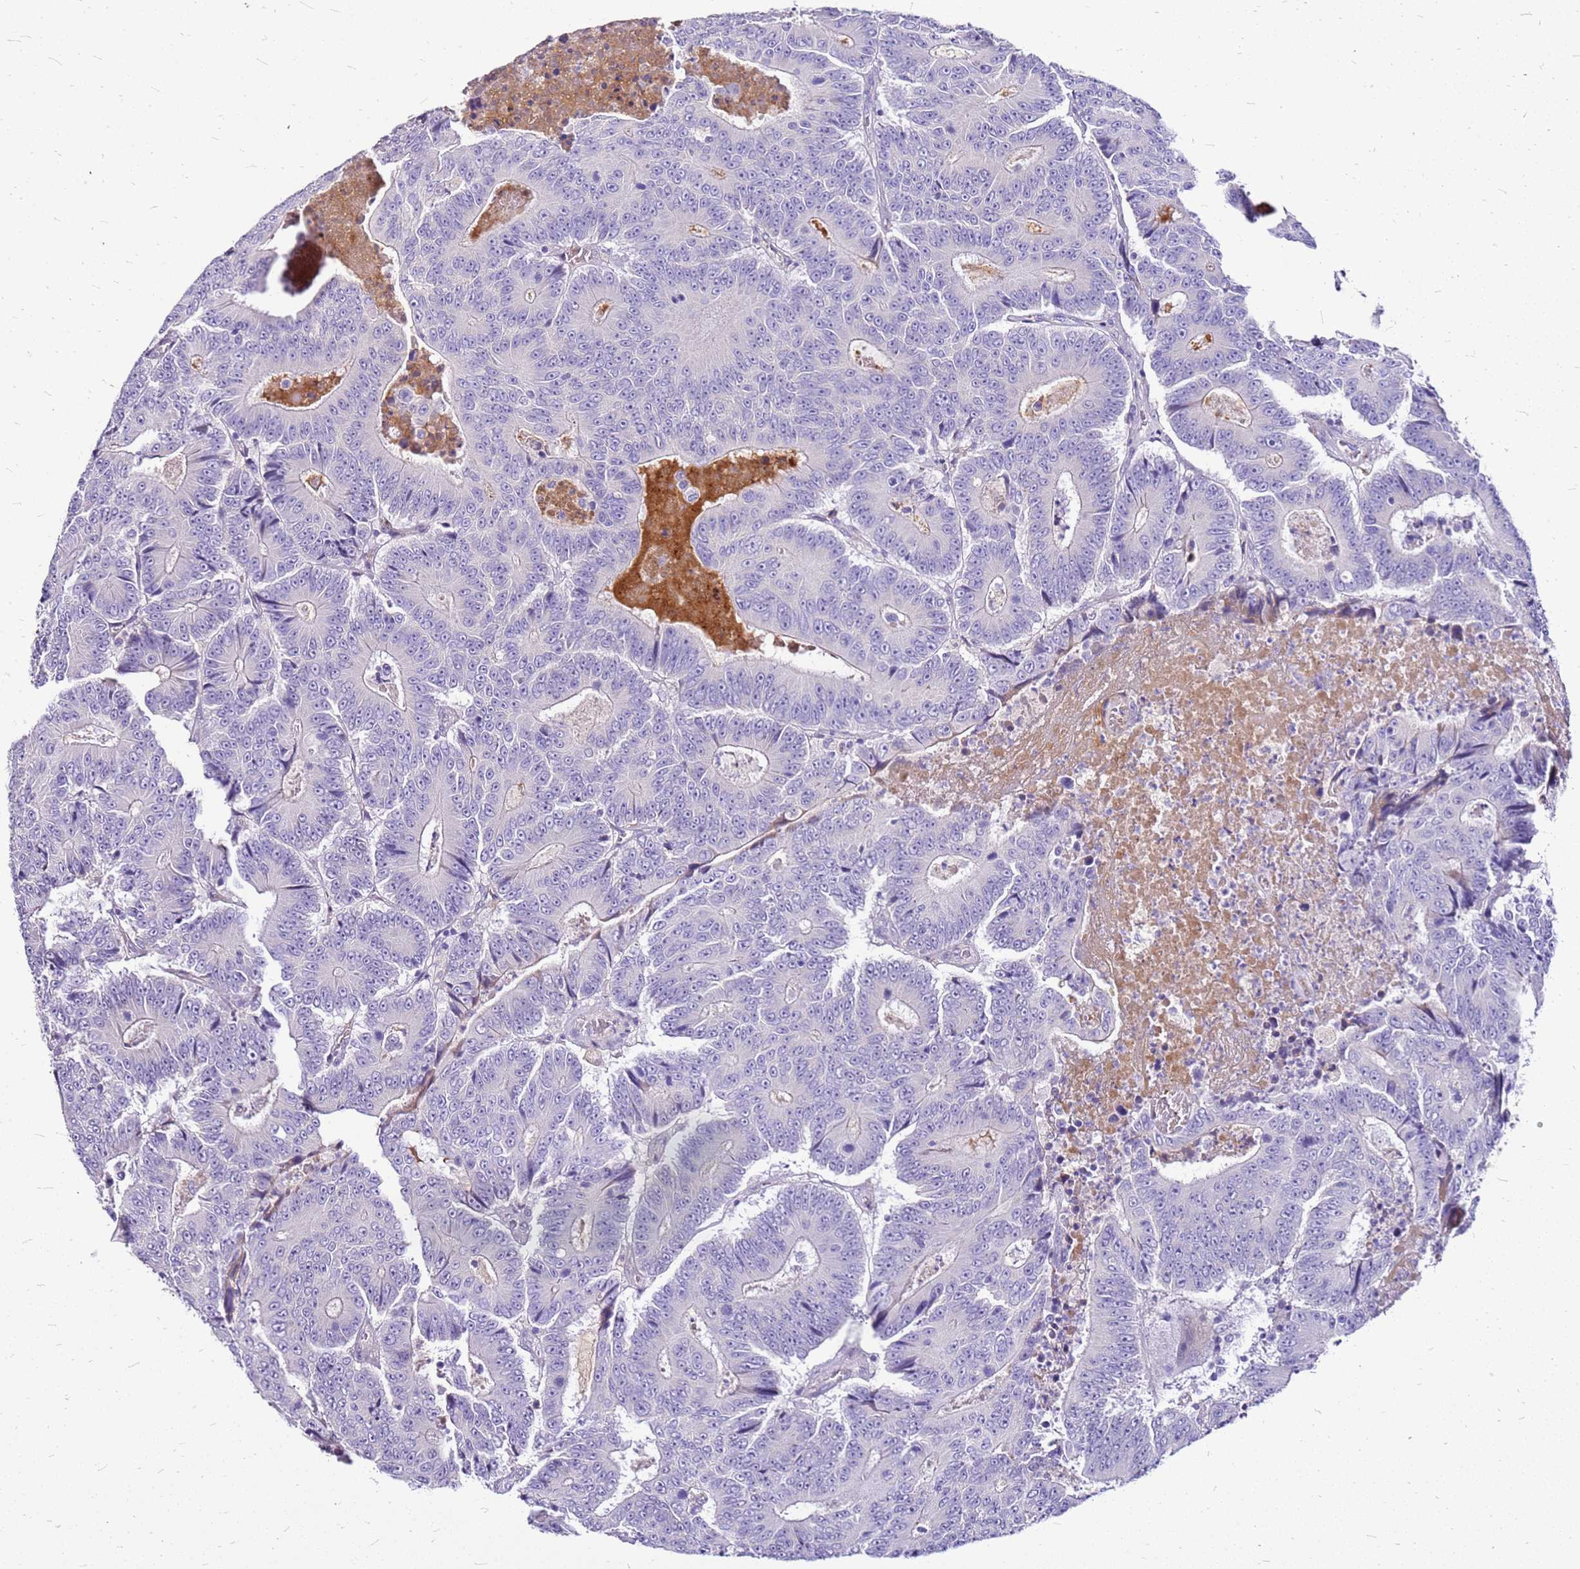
{"staining": {"intensity": "negative", "quantity": "none", "location": "none"}, "tissue": "colorectal cancer", "cell_type": "Tumor cells", "image_type": "cancer", "snomed": [{"axis": "morphology", "description": "Adenocarcinoma, NOS"}, {"axis": "topography", "description": "Colon"}], "caption": "A histopathology image of colorectal cancer stained for a protein reveals no brown staining in tumor cells.", "gene": "DCDC2B", "patient": {"sex": "male", "age": 83}}